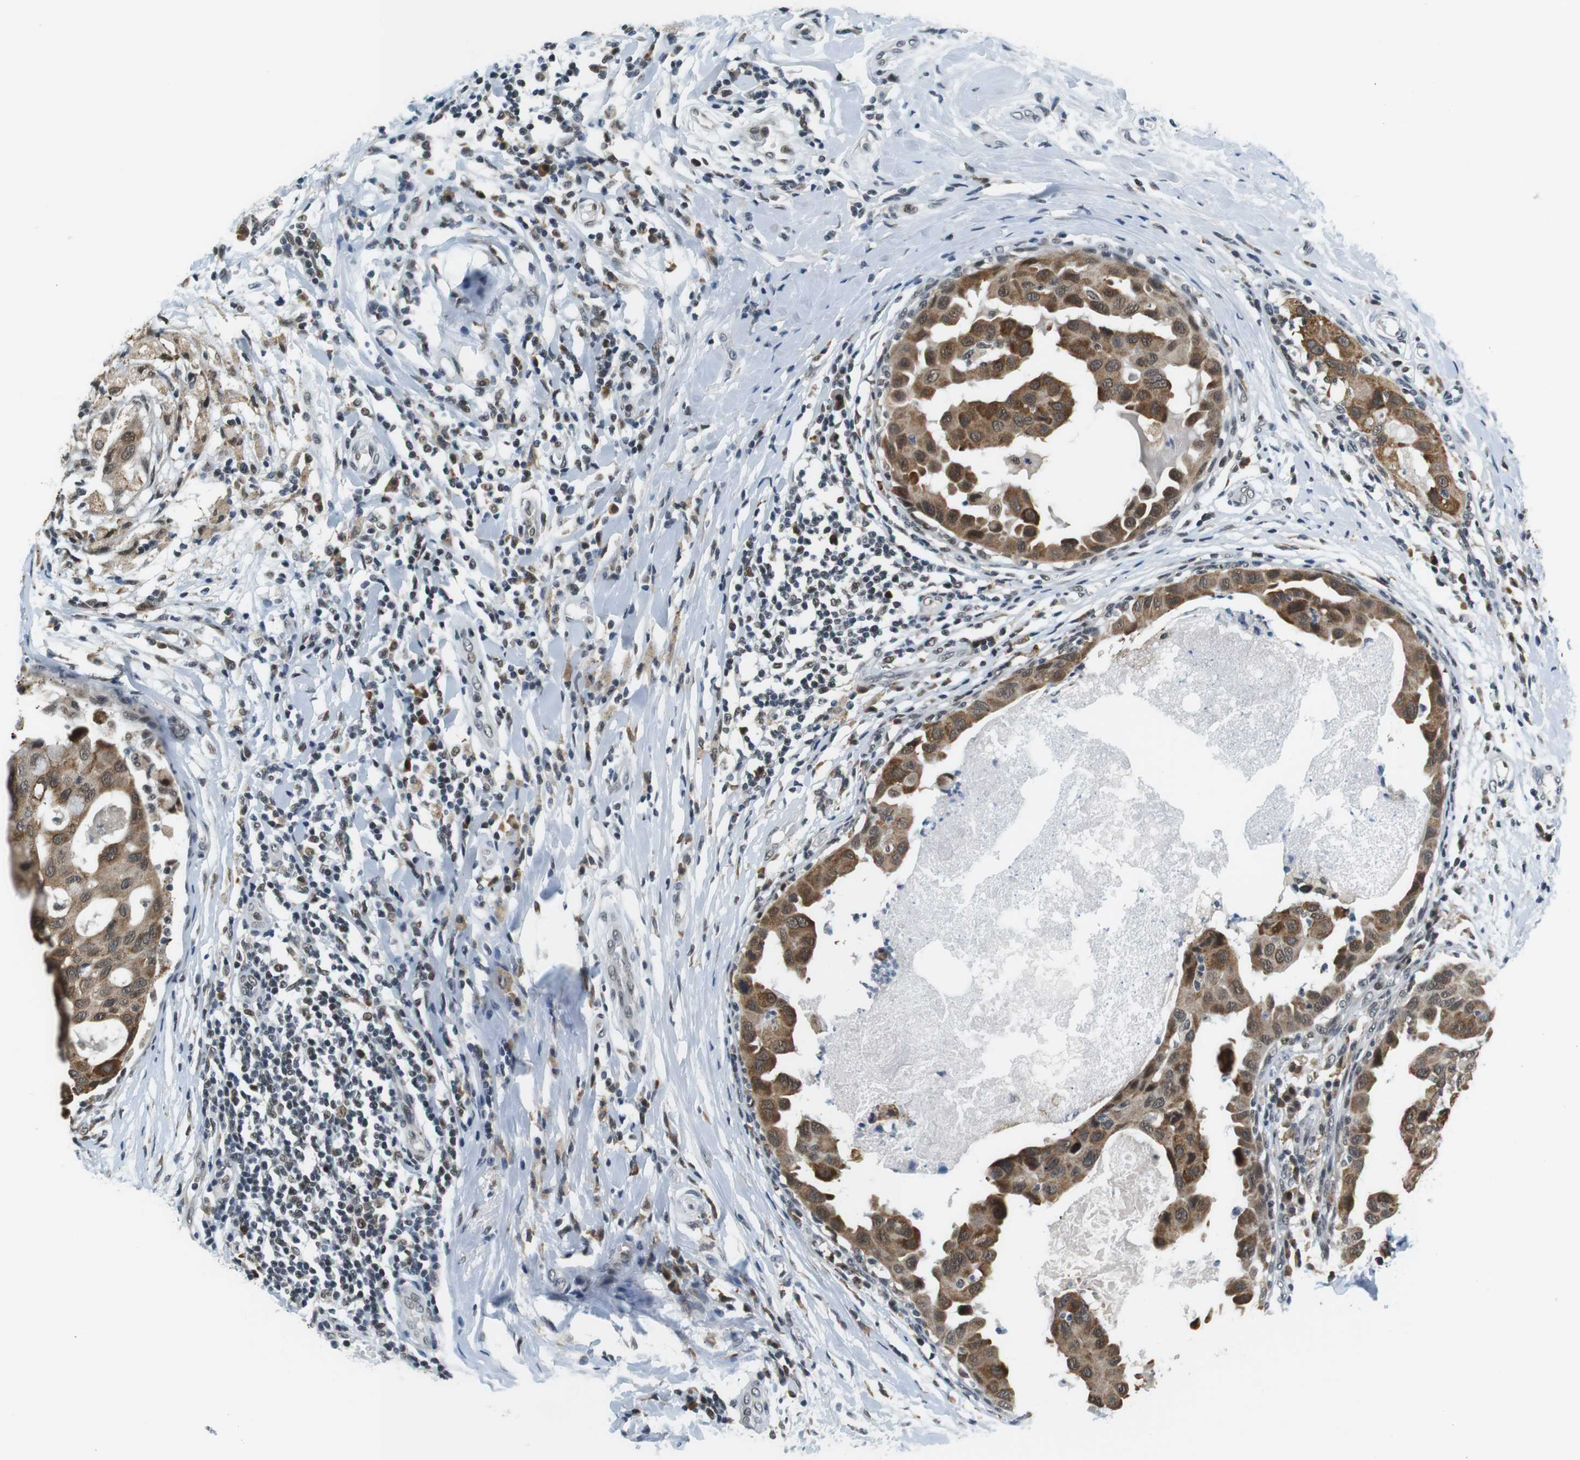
{"staining": {"intensity": "moderate", "quantity": ">75%", "location": "nuclear"}, "tissue": "breast cancer", "cell_type": "Tumor cells", "image_type": "cancer", "snomed": [{"axis": "morphology", "description": "Duct carcinoma"}, {"axis": "topography", "description": "Breast"}], "caption": "An image of human infiltrating ductal carcinoma (breast) stained for a protein reveals moderate nuclear brown staining in tumor cells.", "gene": "RNF38", "patient": {"sex": "female", "age": 27}}